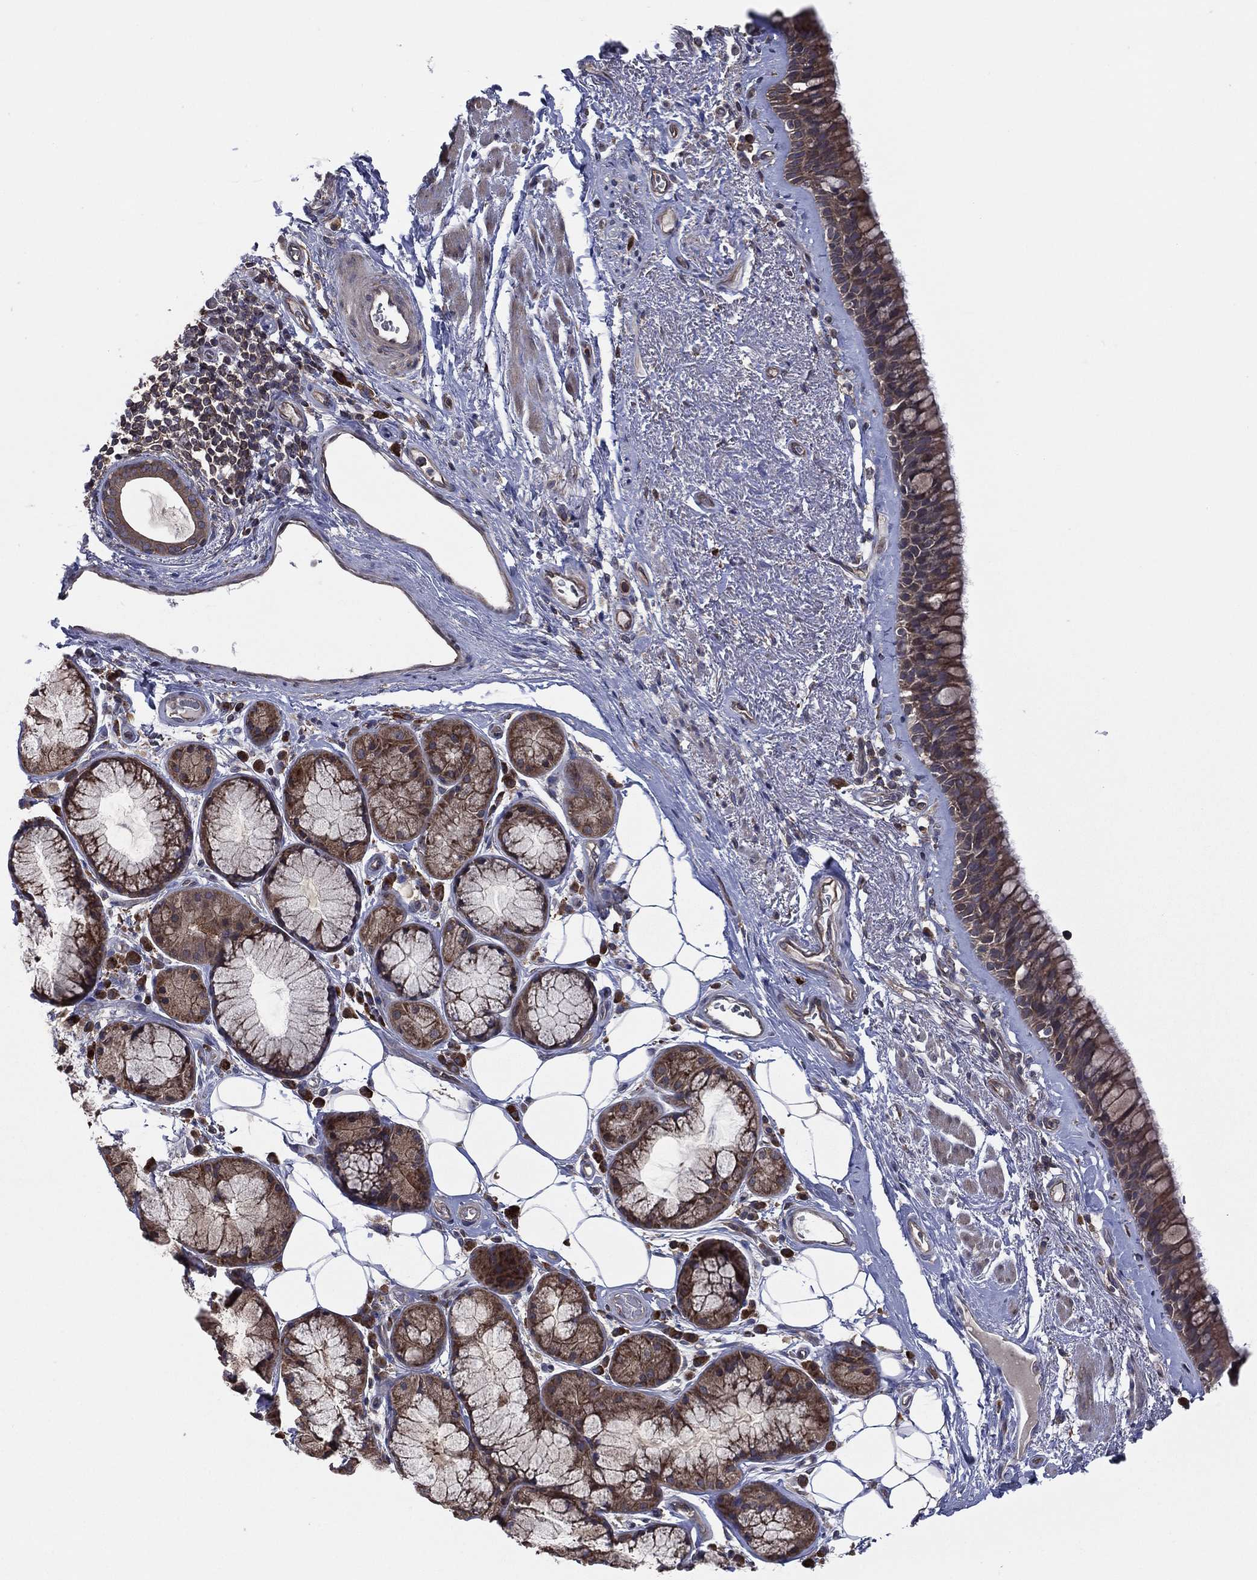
{"staining": {"intensity": "moderate", "quantity": ">75%", "location": "cytoplasmic/membranous"}, "tissue": "bronchus", "cell_type": "Respiratory epithelial cells", "image_type": "normal", "snomed": [{"axis": "morphology", "description": "Normal tissue, NOS"}, {"axis": "topography", "description": "Bronchus"}], "caption": "An IHC micrograph of benign tissue is shown. Protein staining in brown labels moderate cytoplasmic/membranous positivity in bronchus within respiratory epithelial cells.", "gene": "C2orf76", "patient": {"sex": "male", "age": 82}}